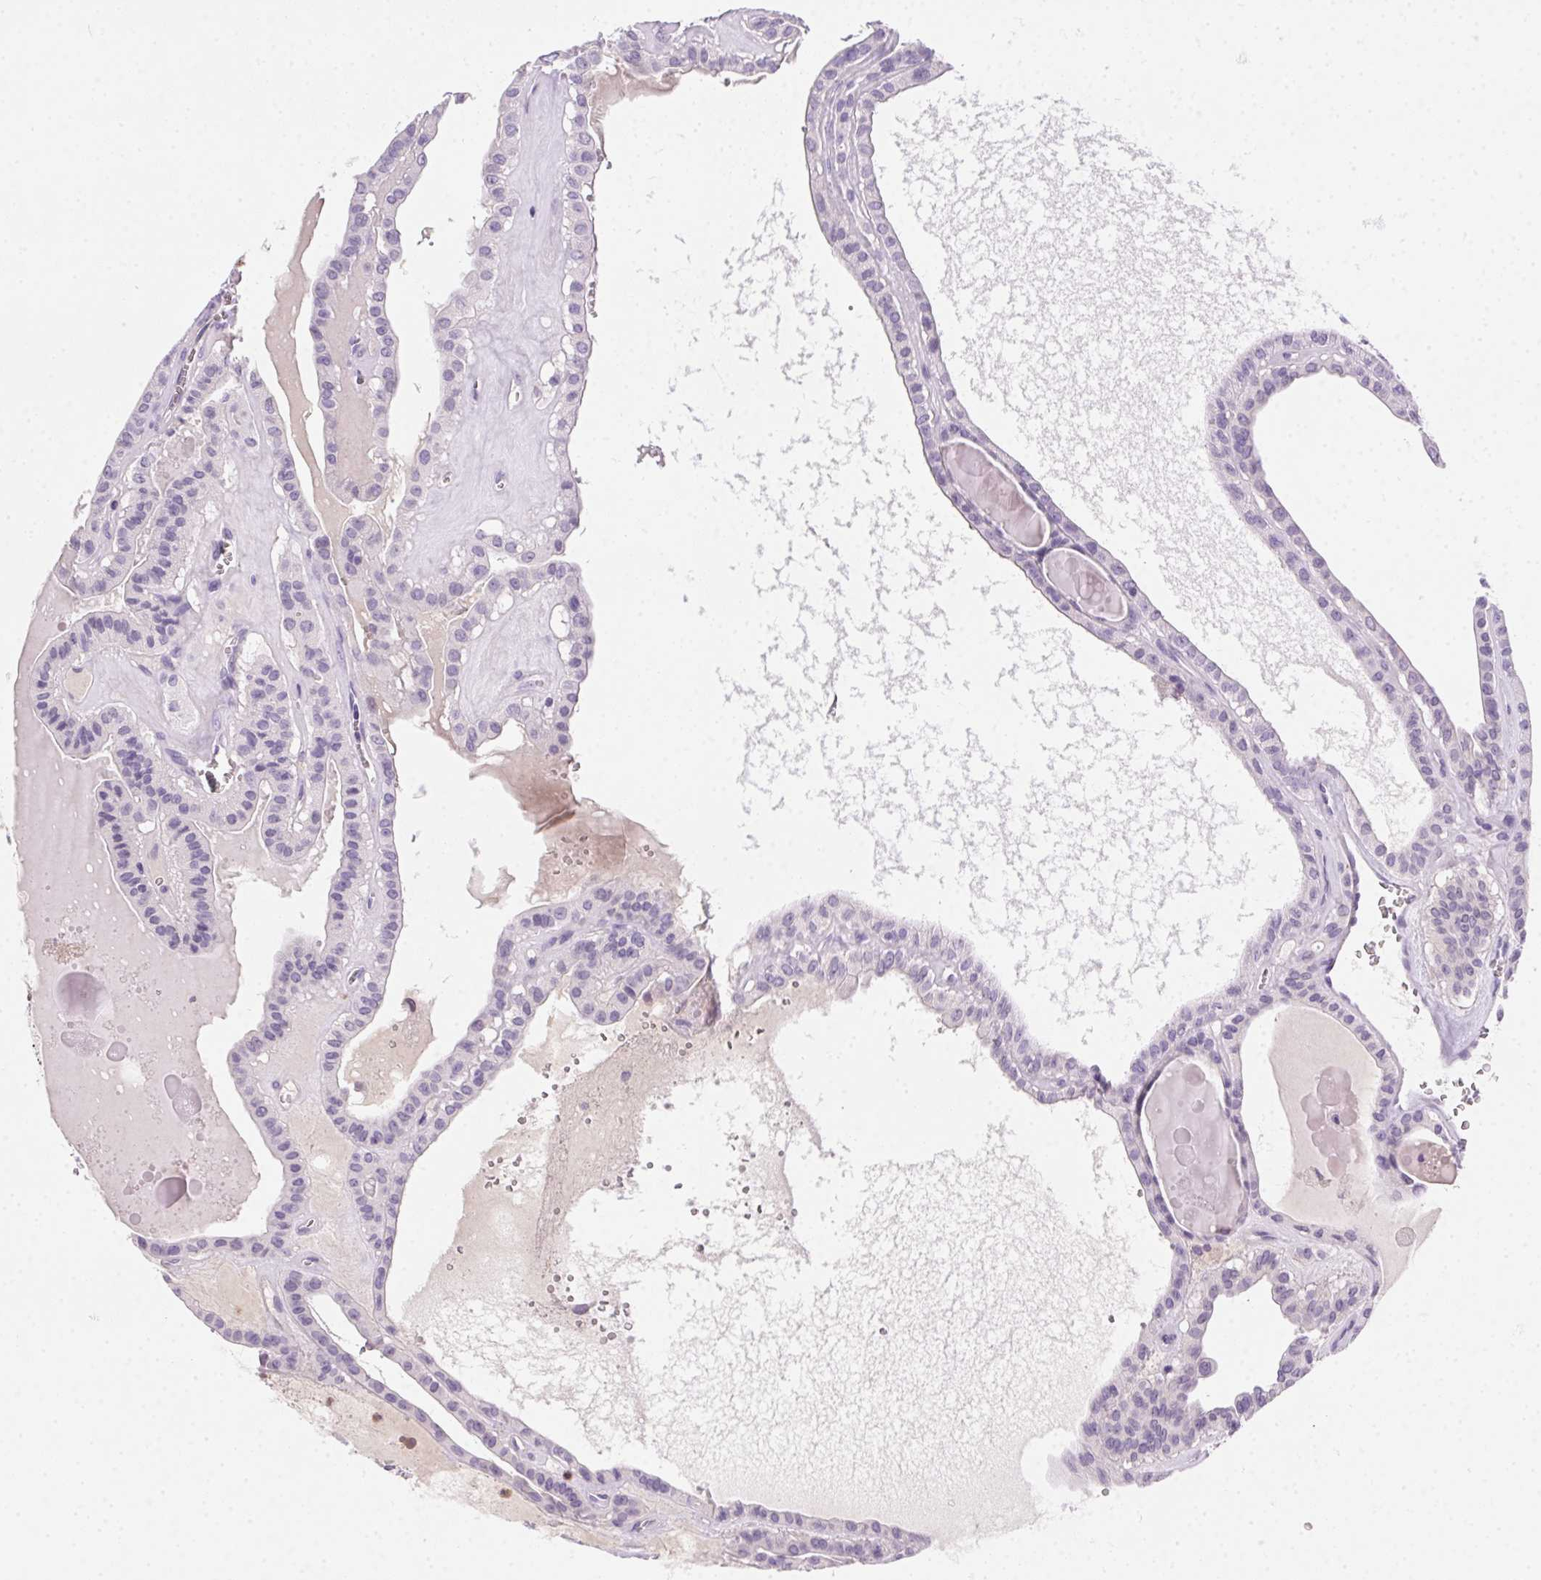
{"staining": {"intensity": "negative", "quantity": "none", "location": "none"}, "tissue": "thyroid cancer", "cell_type": "Tumor cells", "image_type": "cancer", "snomed": [{"axis": "morphology", "description": "Papillary adenocarcinoma, NOS"}, {"axis": "topography", "description": "Thyroid gland"}], "caption": "Thyroid cancer (papillary adenocarcinoma) was stained to show a protein in brown. There is no significant positivity in tumor cells. (DAB (3,3'-diaminobenzidine) immunohistochemistry (IHC) with hematoxylin counter stain).", "gene": "SSTR4", "patient": {"sex": "male", "age": 52}}